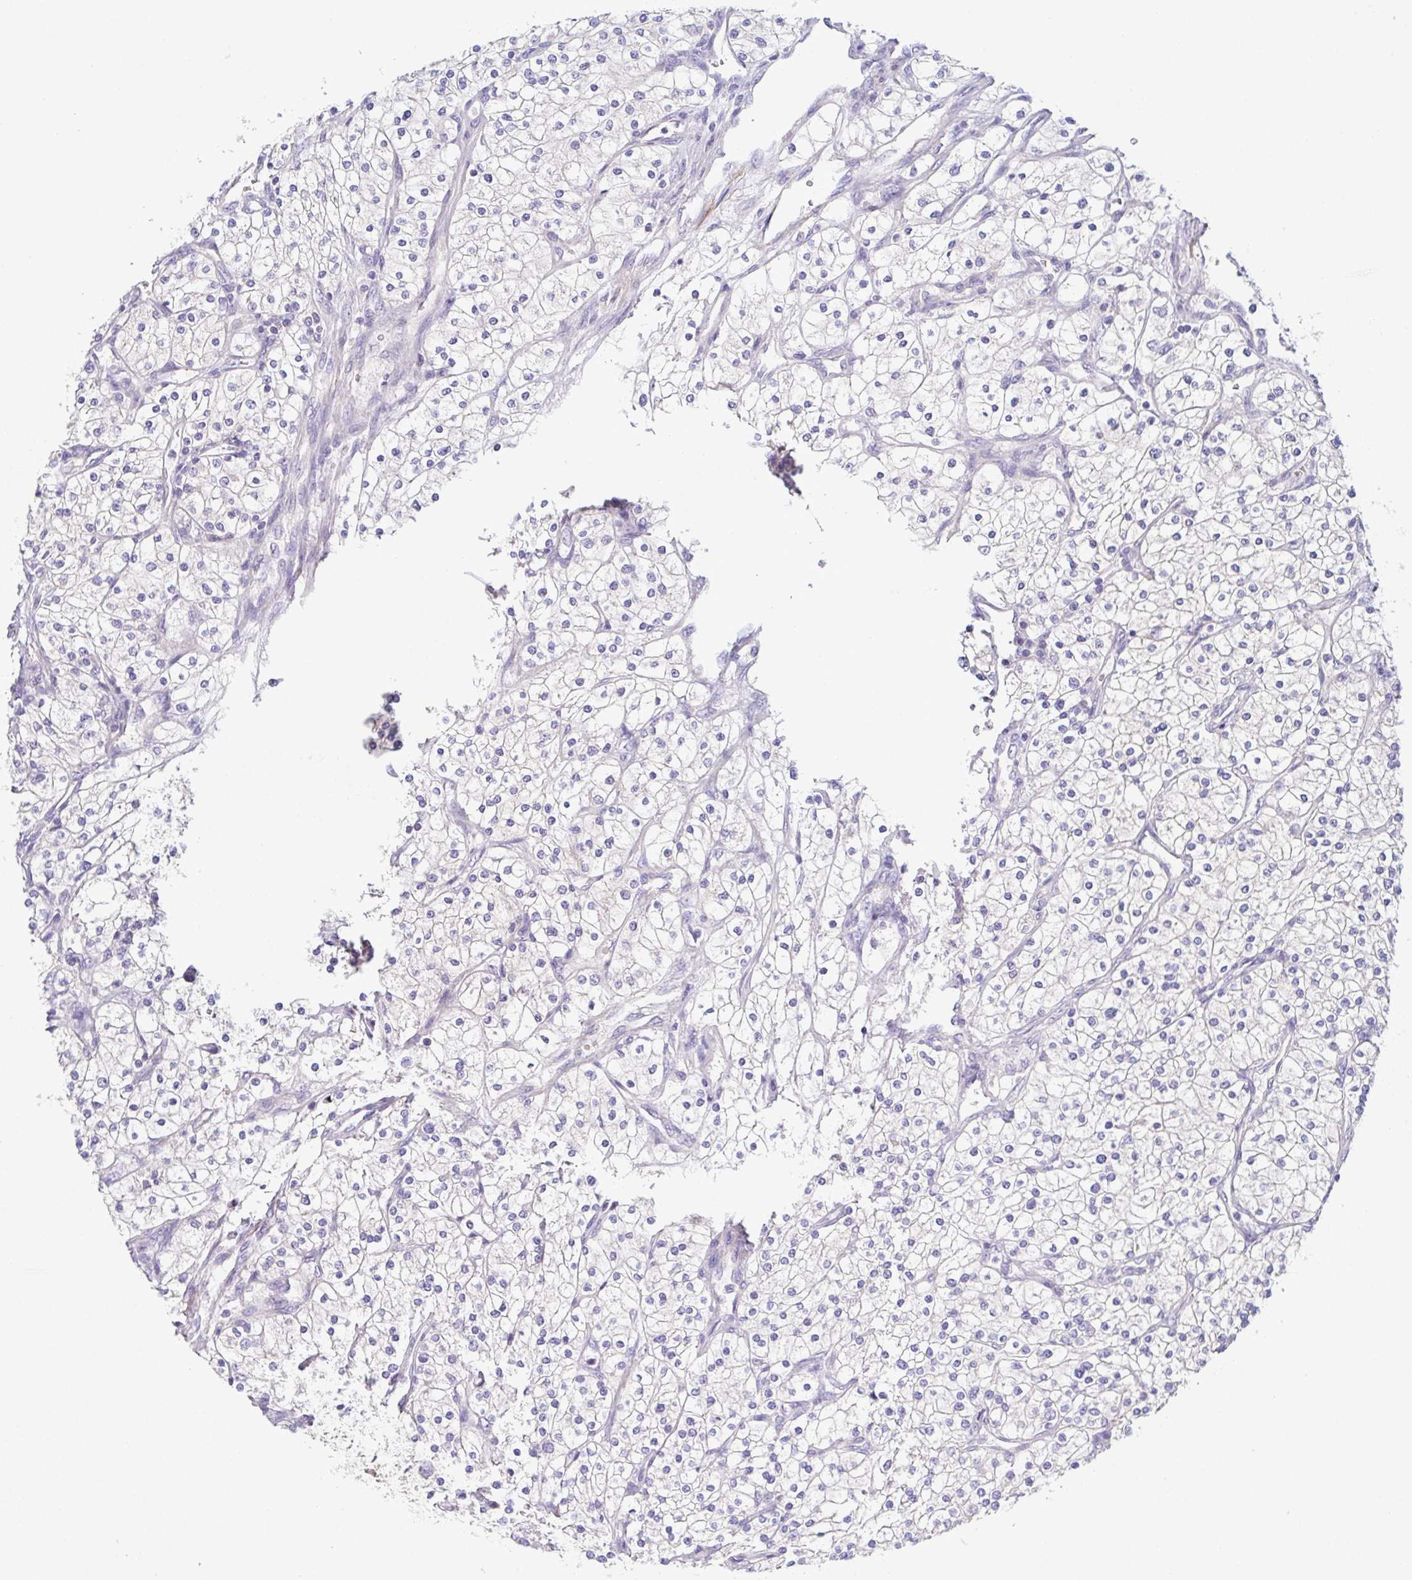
{"staining": {"intensity": "negative", "quantity": "none", "location": "none"}, "tissue": "renal cancer", "cell_type": "Tumor cells", "image_type": "cancer", "snomed": [{"axis": "morphology", "description": "Adenocarcinoma, NOS"}, {"axis": "topography", "description": "Kidney"}], "caption": "Immunohistochemistry micrograph of renal cancer stained for a protein (brown), which exhibits no positivity in tumor cells.", "gene": "CFAP97D1", "patient": {"sex": "male", "age": 80}}